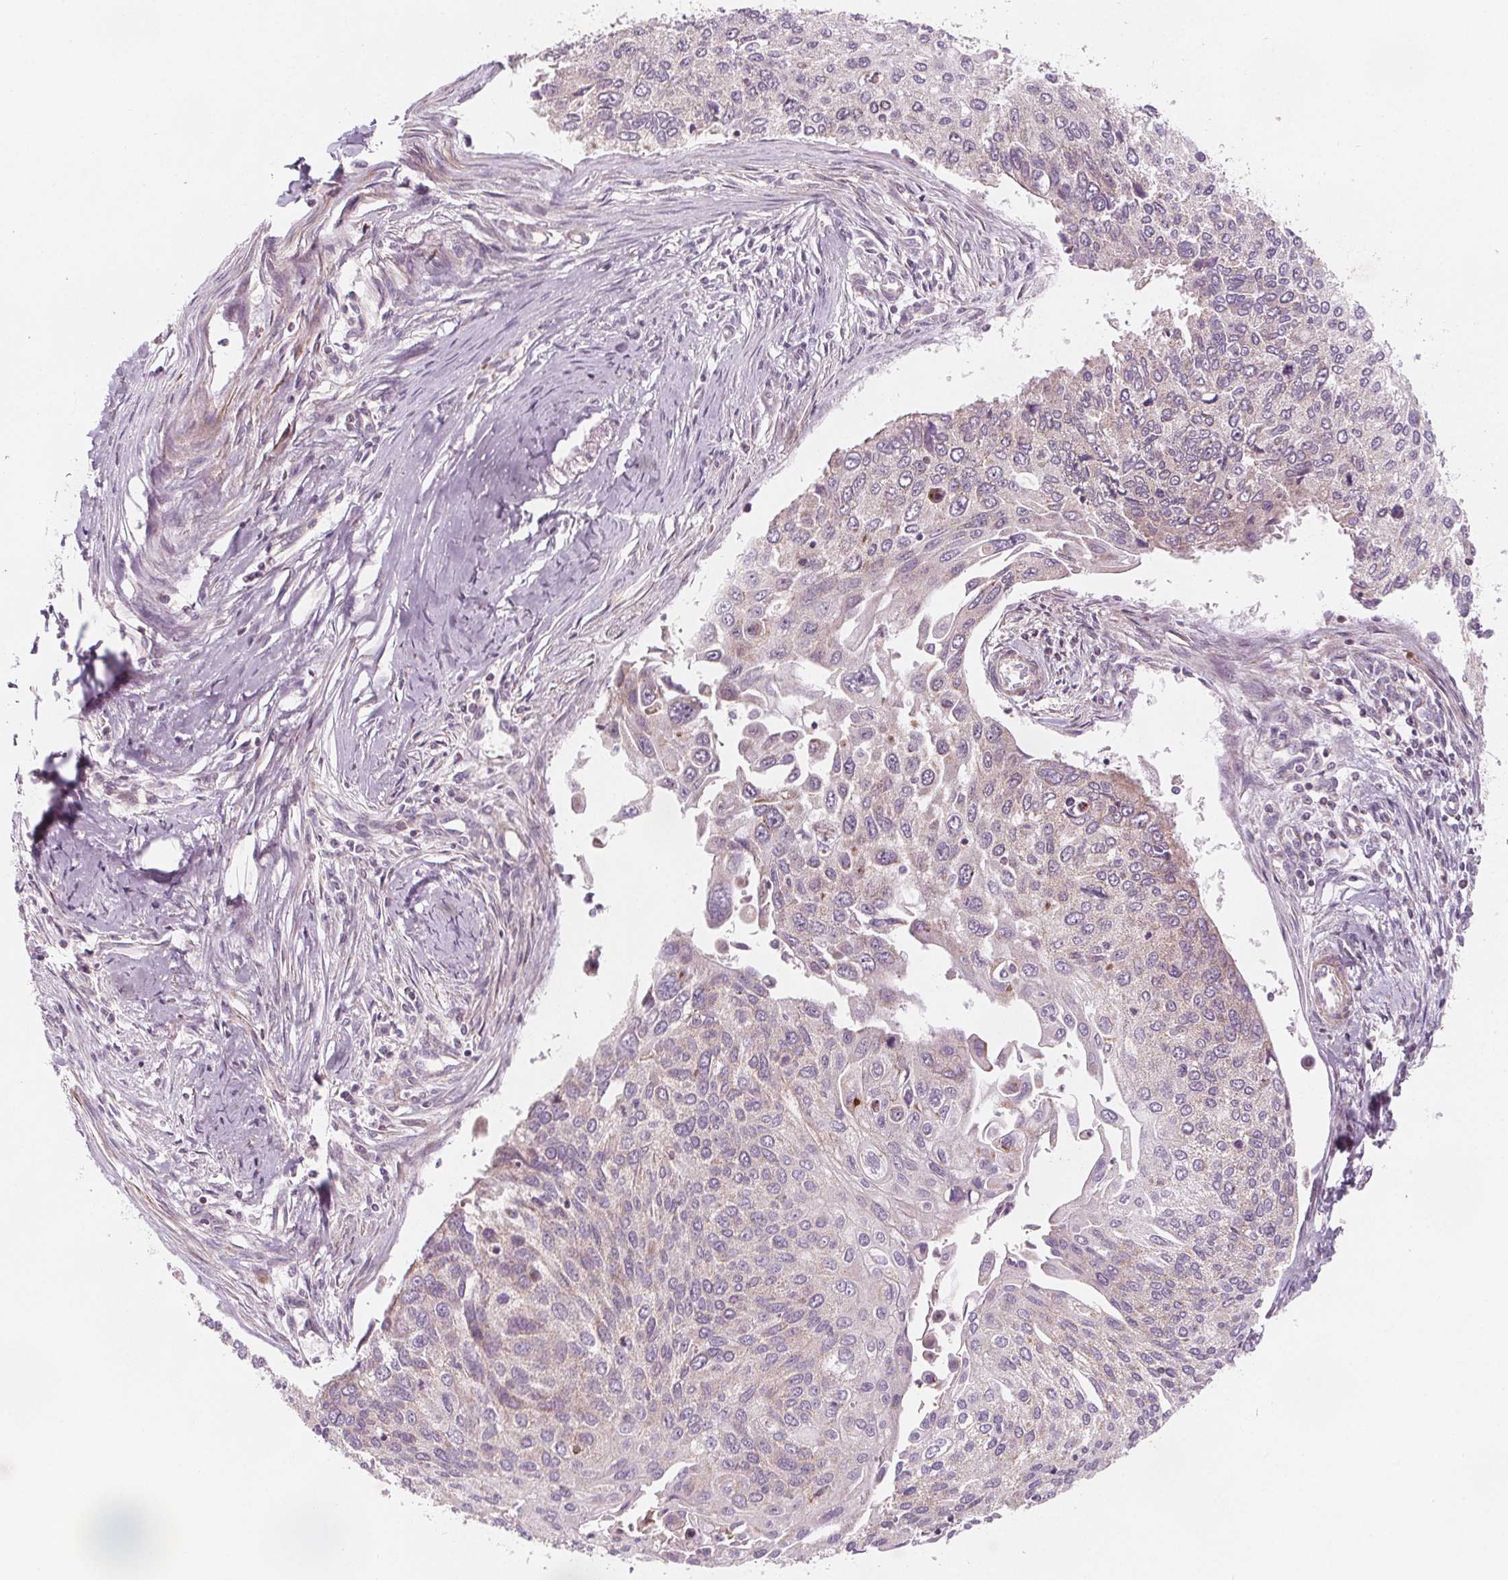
{"staining": {"intensity": "negative", "quantity": "none", "location": "none"}, "tissue": "lung cancer", "cell_type": "Tumor cells", "image_type": "cancer", "snomed": [{"axis": "morphology", "description": "Squamous cell carcinoma, NOS"}, {"axis": "morphology", "description": "Squamous cell carcinoma, metastatic, NOS"}, {"axis": "topography", "description": "Lung"}], "caption": "An IHC photomicrograph of lung cancer is shown. There is no staining in tumor cells of lung cancer.", "gene": "ADAM33", "patient": {"sex": "male", "age": 63}}